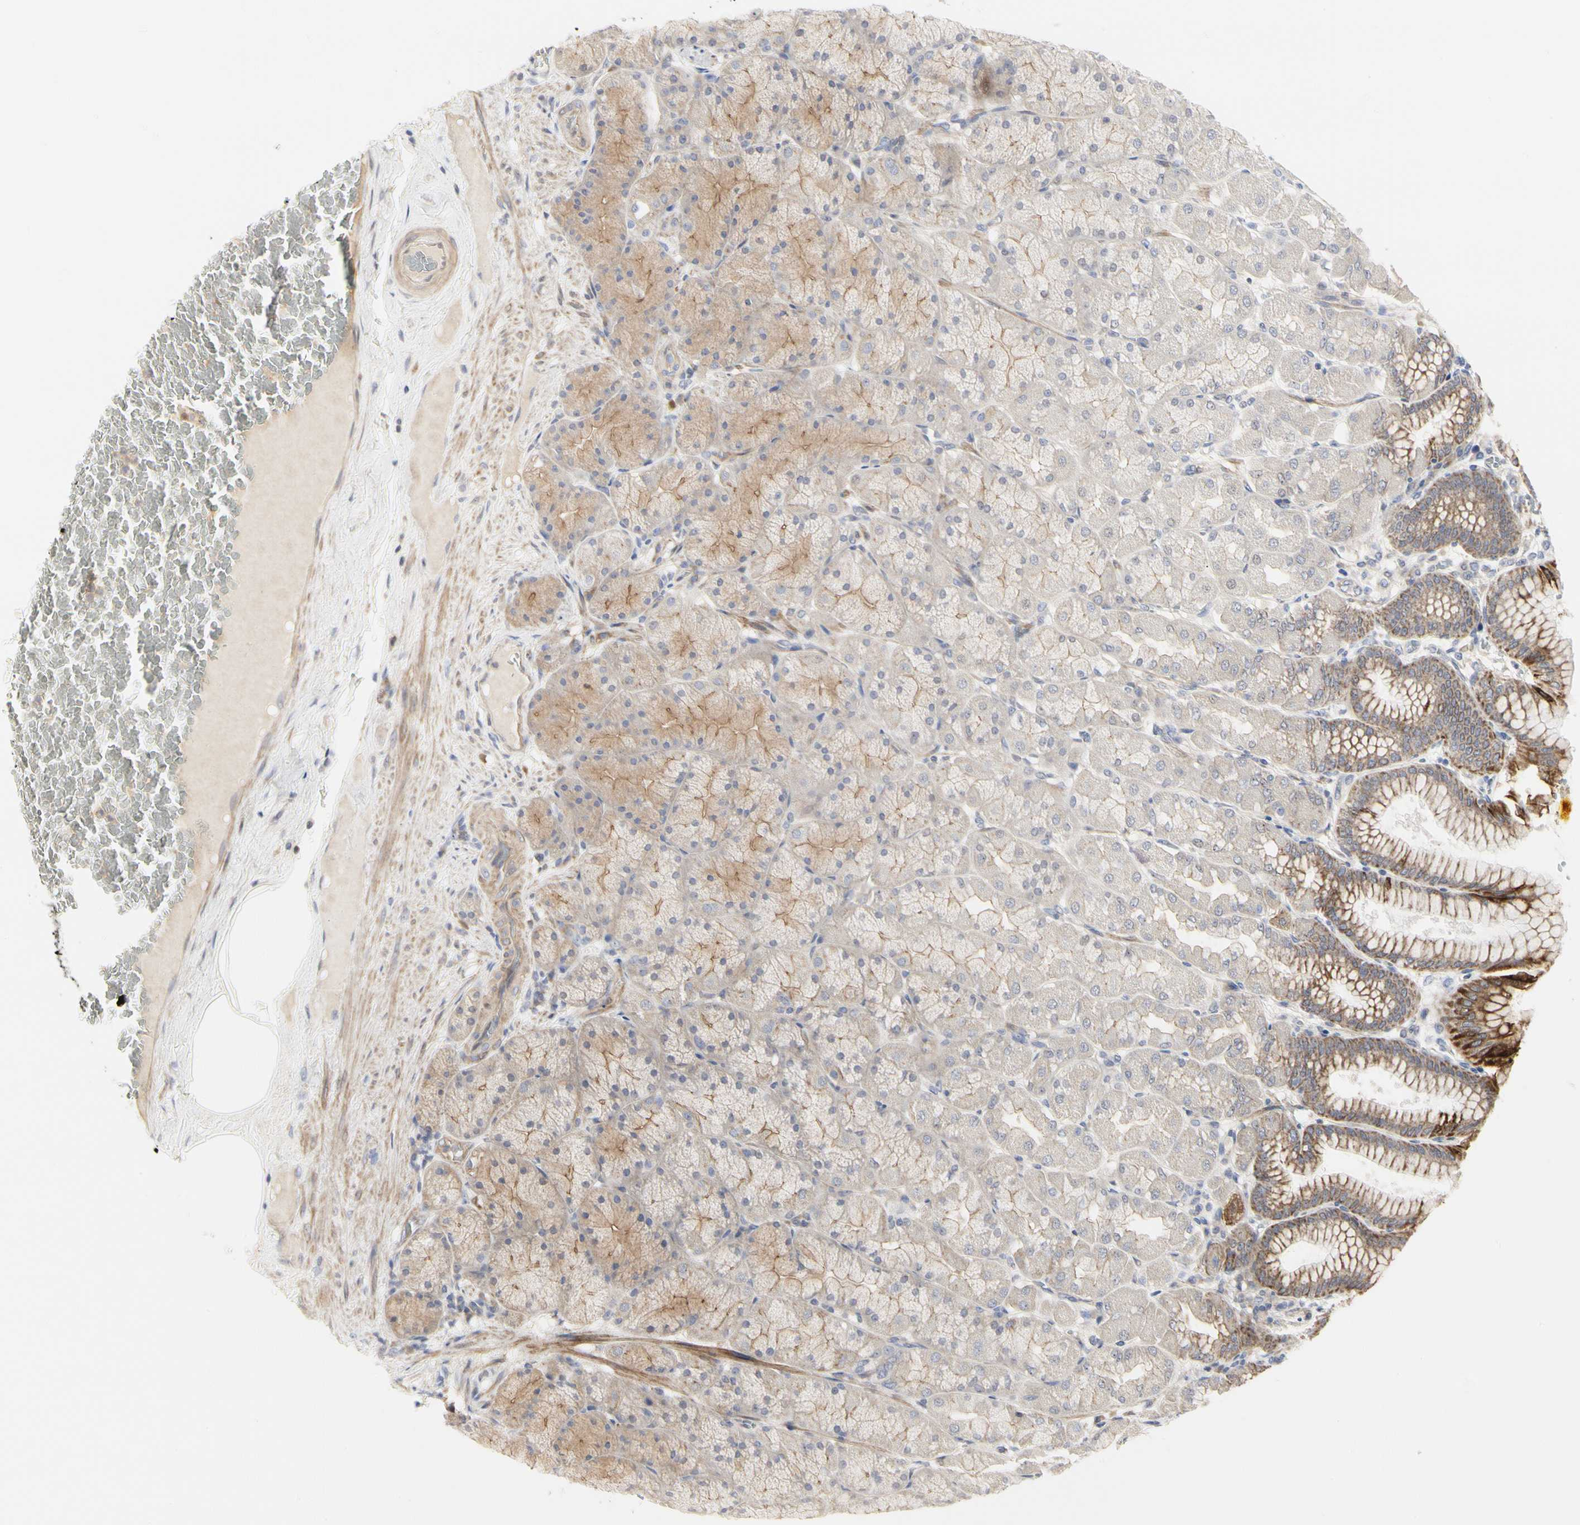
{"staining": {"intensity": "moderate", "quantity": "25%-75%", "location": "cytoplasmic/membranous"}, "tissue": "stomach", "cell_type": "Glandular cells", "image_type": "normal", "snomed": [{"axis": "morphology", "description": "Normal tissue, NOS"}, {"axis": "topography", "description": "Stomach, upper"}], "caption": "Normal stomach was stained to show a protein in brown. There is medium levels of moderate cytoplasmic/membranous expression in approximately 25%-75% of glandular cells. Using DAB (3,3'-diaminobenzidine) (brown) and hematoxylin (blue) stains, captured at high magnification using brightfield microscopy.", "gene": "SHANK2", "patient": {"sex": "female", "age": 56}}